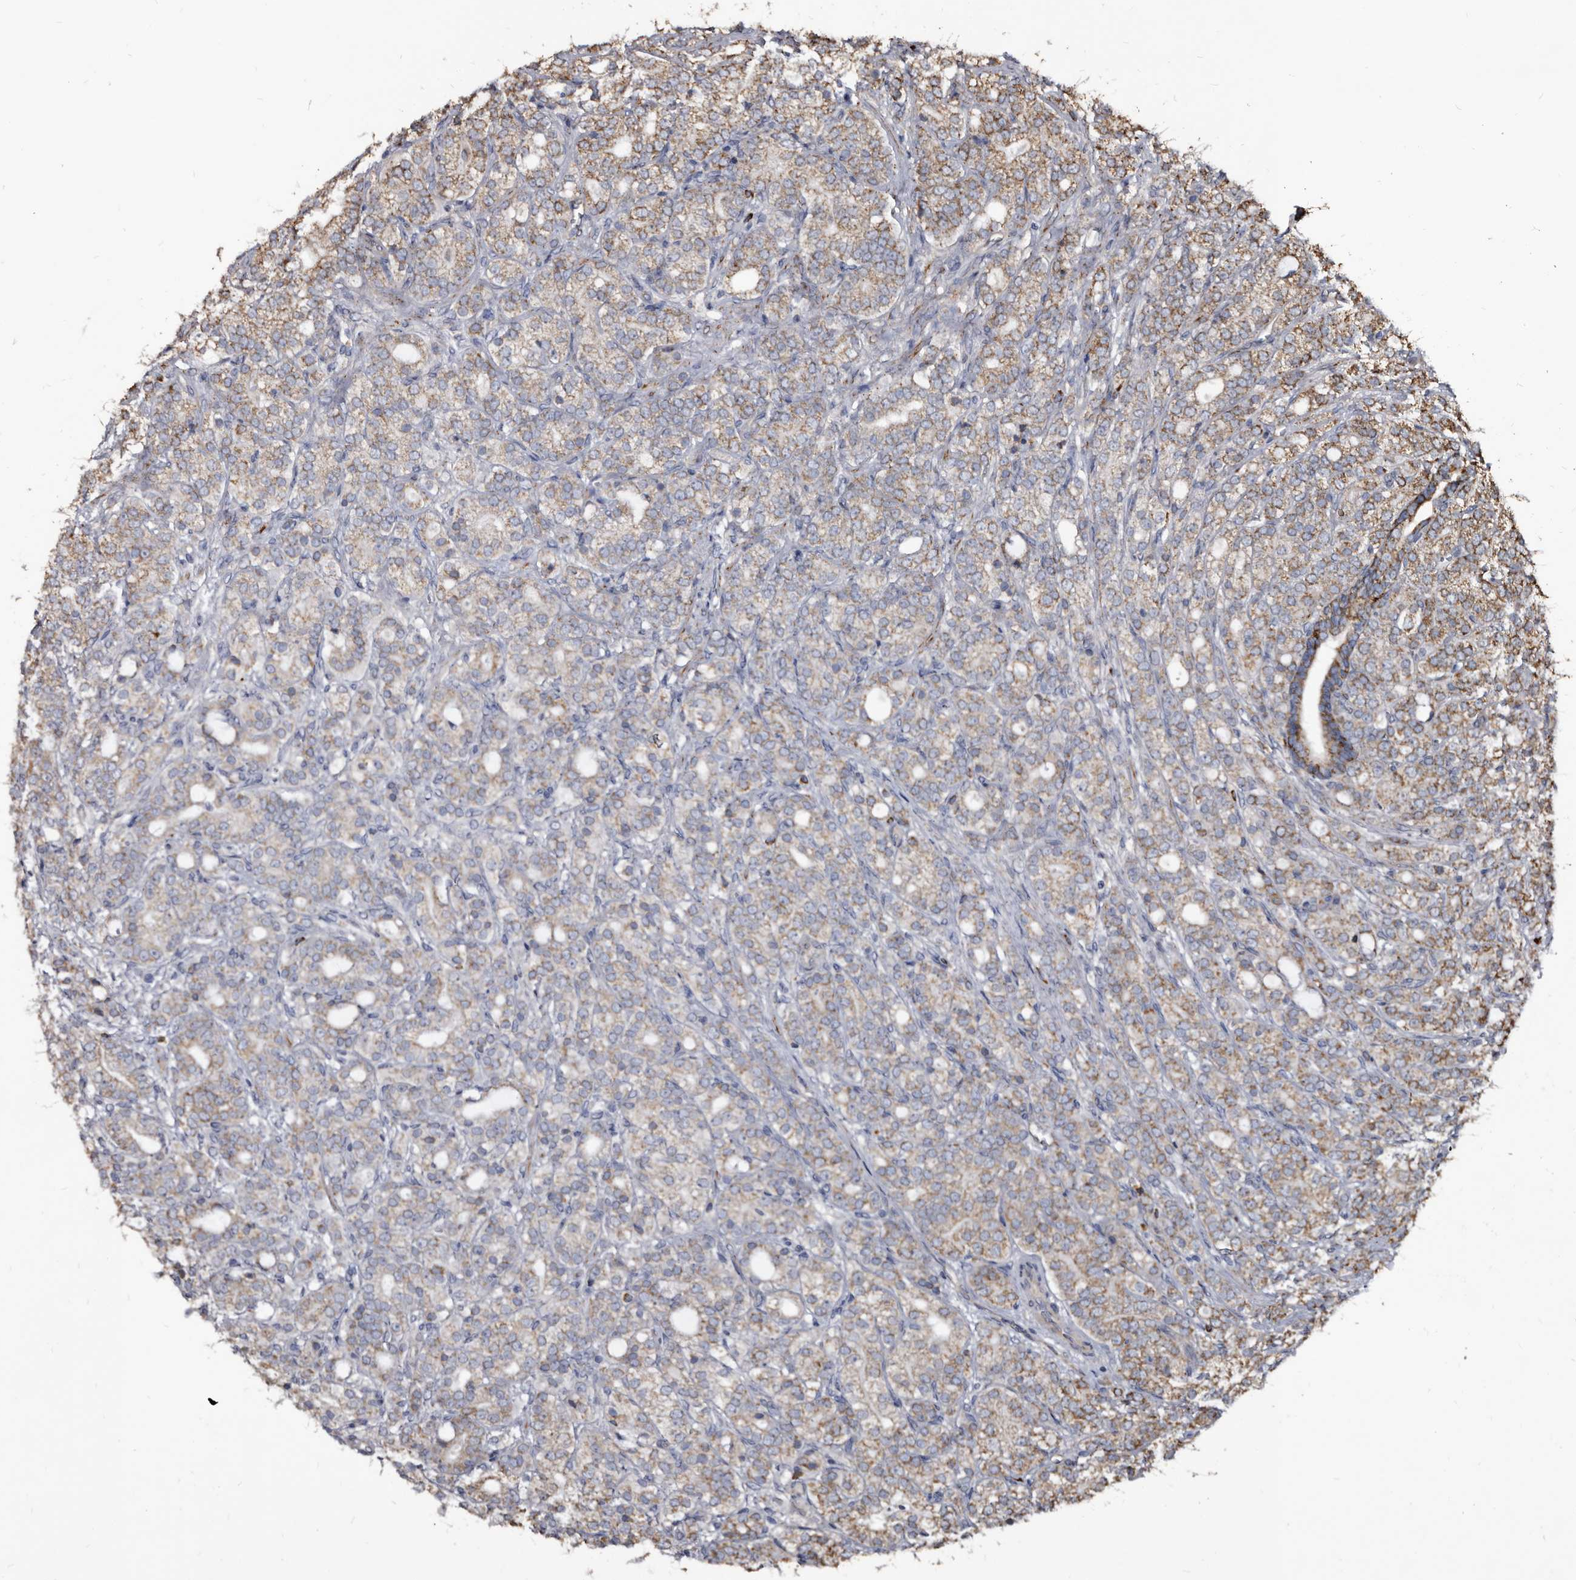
{"staining": {"intensity": "moderate", "quantity": ">75%", "location": "cytoplasmic/membranous"}, "tissue": "prostate cancer", "cell_type": "Tumor cells", "image_type": "cancer", "snomed": [{"axis": "morphology", "description": "Adenocarcinoma, High grade"}, {"axis": "topography", "description": "Prostate"}], "caption": "DAB immunohistochemical staining of human prostate cancer (adenocarcinoma (high-grade)) demonstrates moderate cytoplasmic/membranous protein expression in about >75% of tumor cells. (IHC, brightfield microscopy, high magnification).", "gene": "CTSA", "patient": {"sex": "male", "age": 57}}